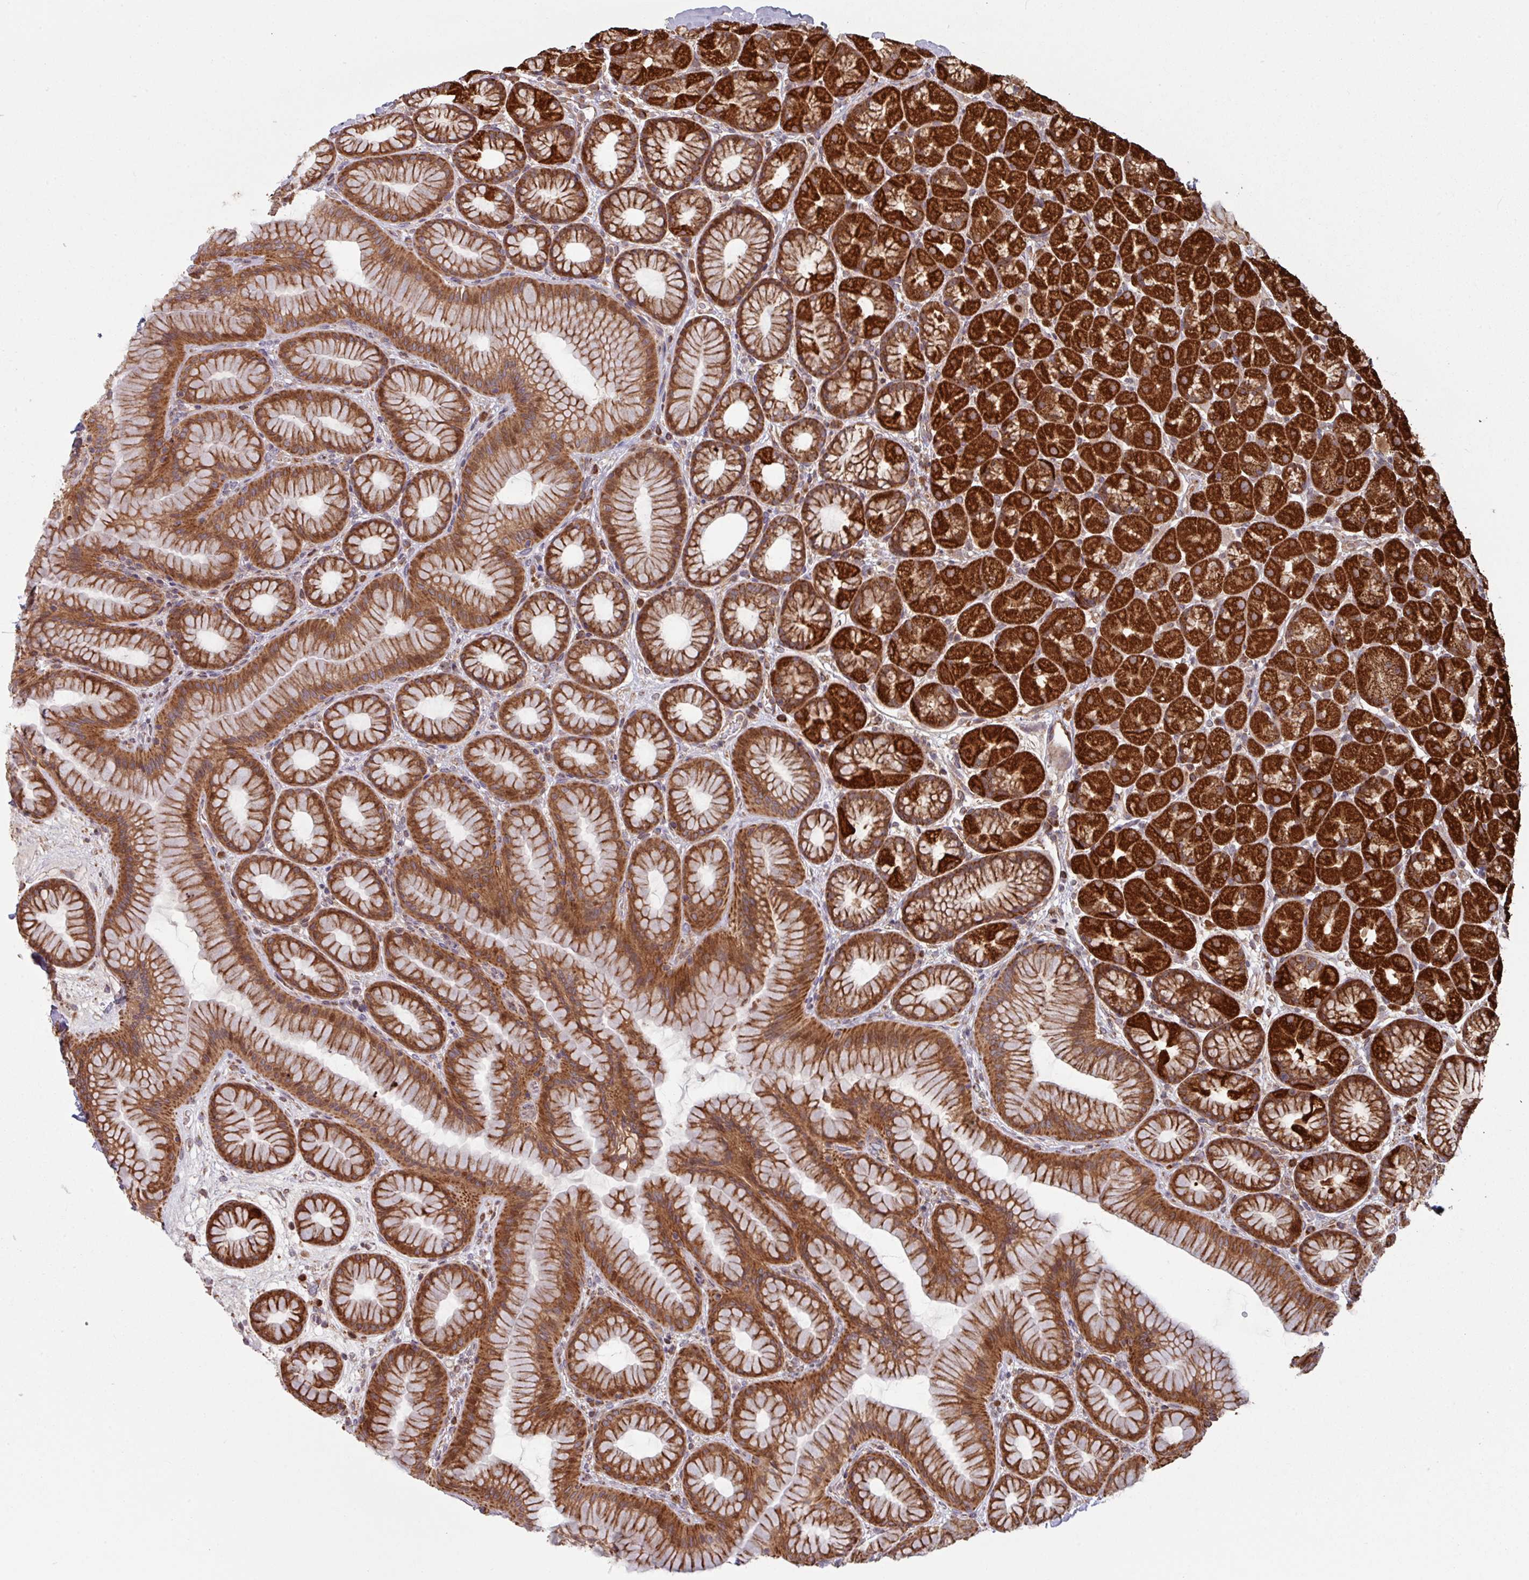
{"staining": {"intensity": "strong", "quantity": ">75%", "location": "cytoplasmic/membranous"}, "tissue": "stomach", "cell_type": "Glandular cells", "image_type": "normal", "snomed": [{"axis": "morphology", "description": "Normal tissue, NOS"}, {"axis": "topography", "description": "Stomach, lower"}], "caption": "A high amount of strong cytoplasmic/membranous expression is seen in approximately >75% of glandular cells in benign stomach.", "gene": "COX7C", "patient": {"sex": "male", "age": 67}}